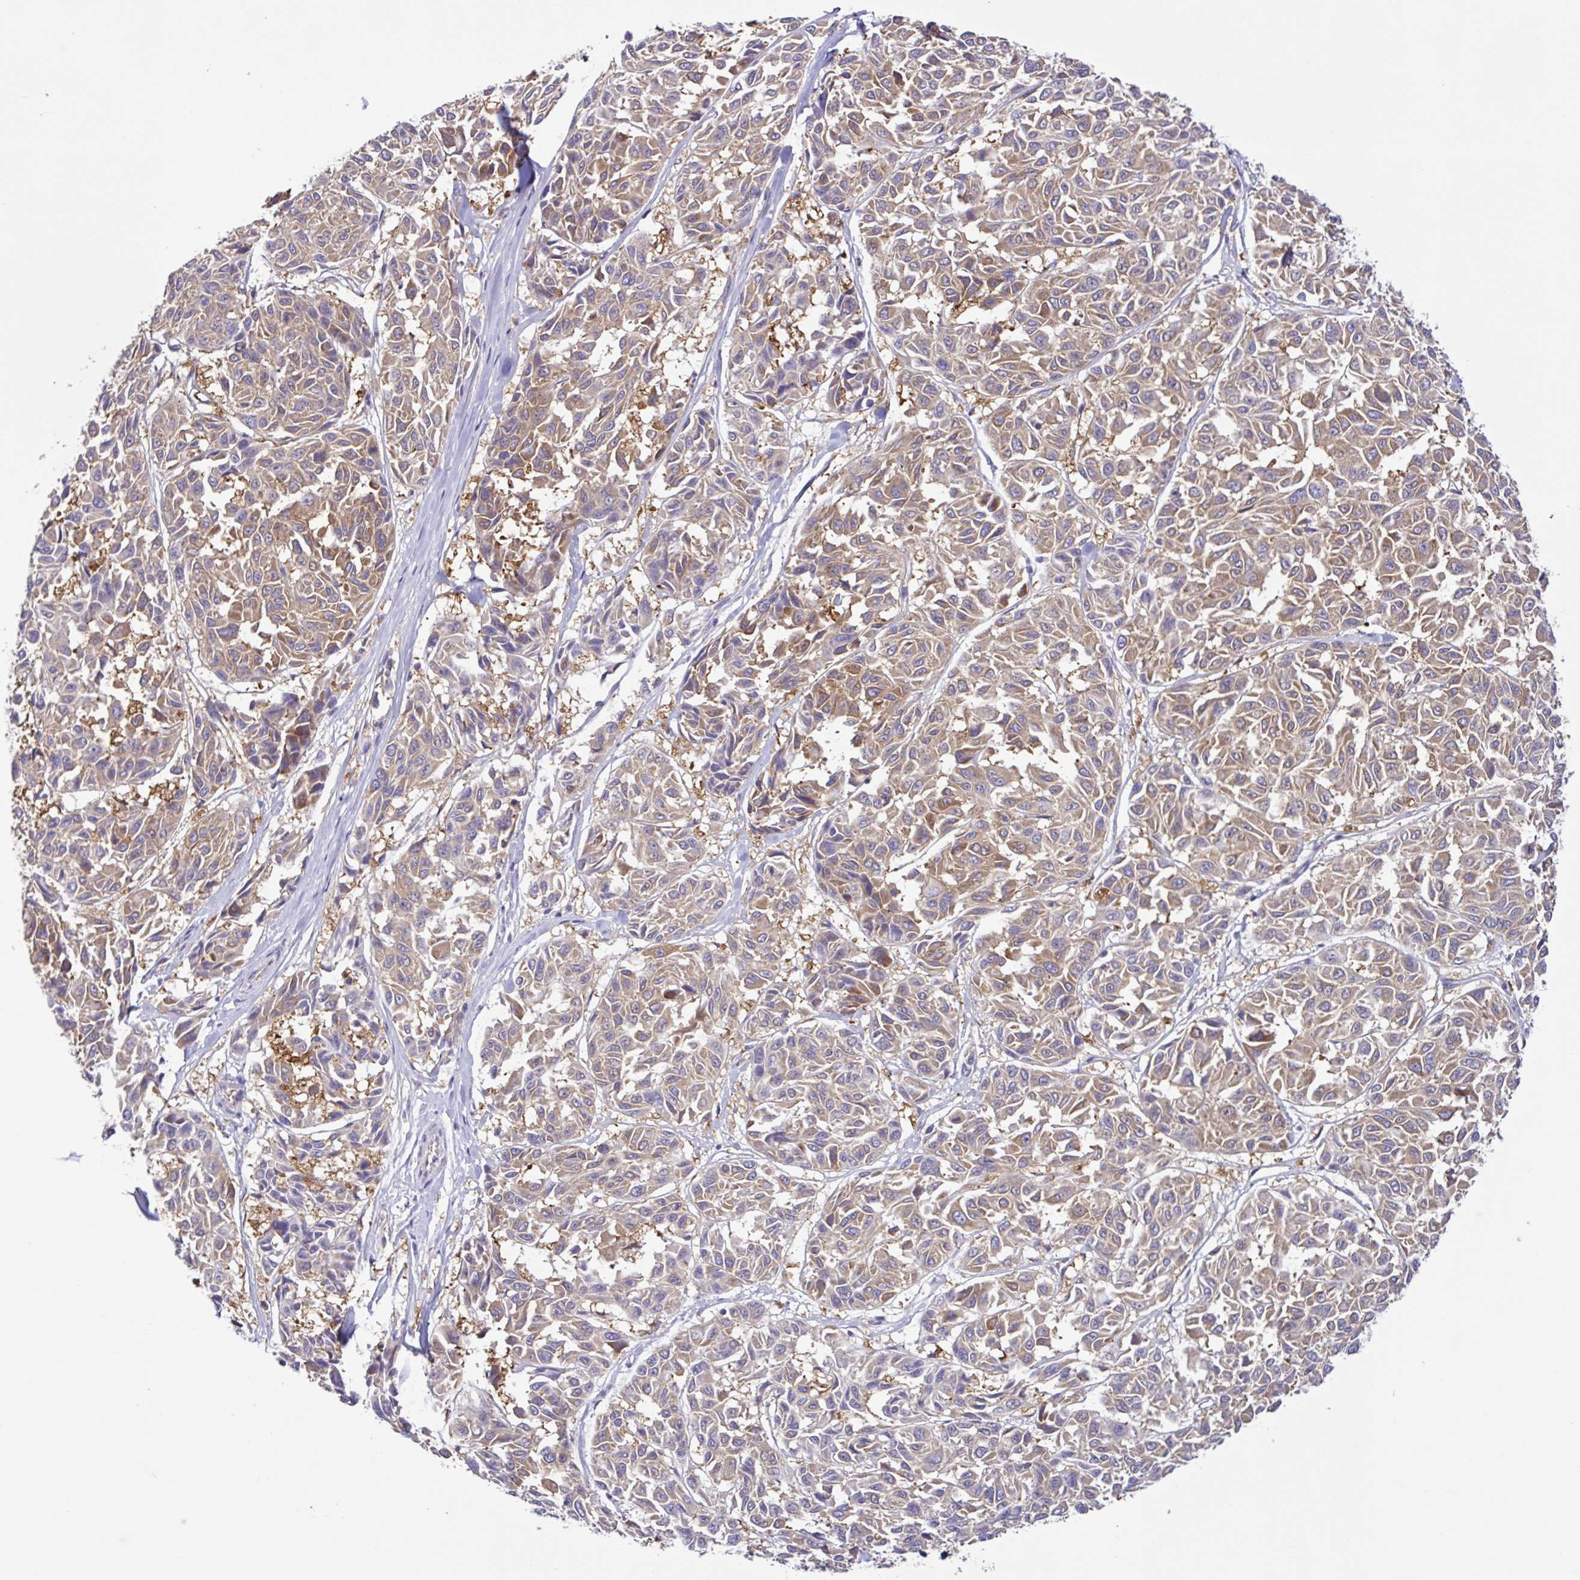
{"staining": {"intensity": "moderate", "quantity": "25%-75%", "location": "cytoplasmic/membranous"}, "tissue": "melanoma", "cell_type": "Tumor cells", "image_type": "cancer", "snomed": [{"axis": "morphology", "description": "Malignant melanoma, NOS"}, {"axis": "topography", "description": "Skin"}], "caption": "A micrograph of human melanoma stained for a protein demonstrates moderate cytoplasmic/membranous brown staining in tumor cells. (DAB (3,3'-diaminobenzidine) = brown stain, brightfield microscopy at high magnification).", "gene": "LARS1", "patient": {"sex": "female", "age": 66}}